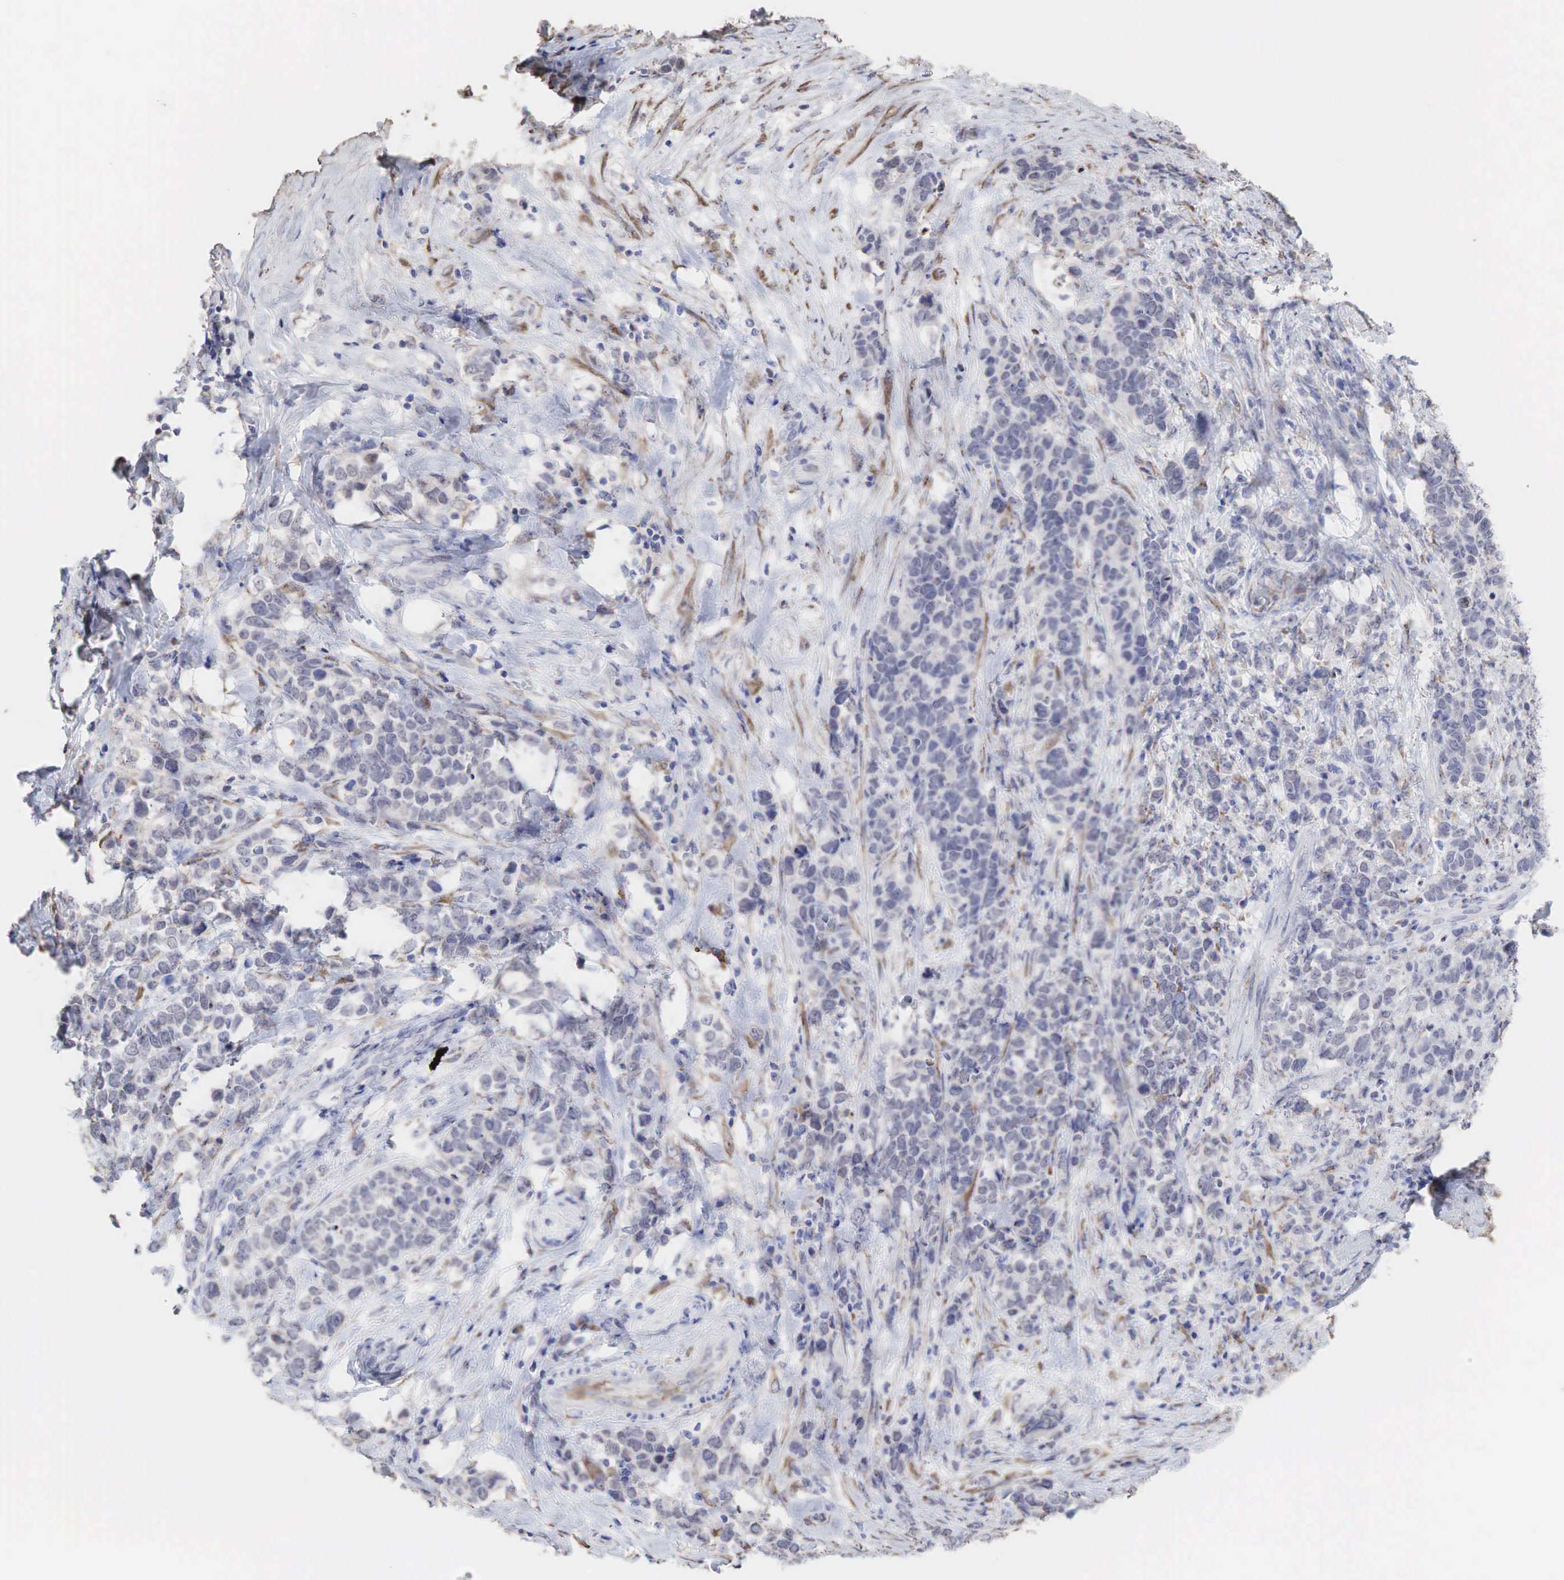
{"staining": {"intensity": "negative", "quantity": "none", "location": "none"}, "tissue": "stomach cancer", "cell_type": "Tumor cells", "image_type": "cancer", "snomed": [{"axis": "morphology", "description": "Adenocarcinoma, NOS"}, {"axis": "topography", "description": "Stomach, upper"}], "caption": "Protein analysis of stomach cancer (adenocarcinoma) shows no significant positivity in tumor cells.", "gene": "DKC1", "patient": {"sex": "male", "age": 71}}